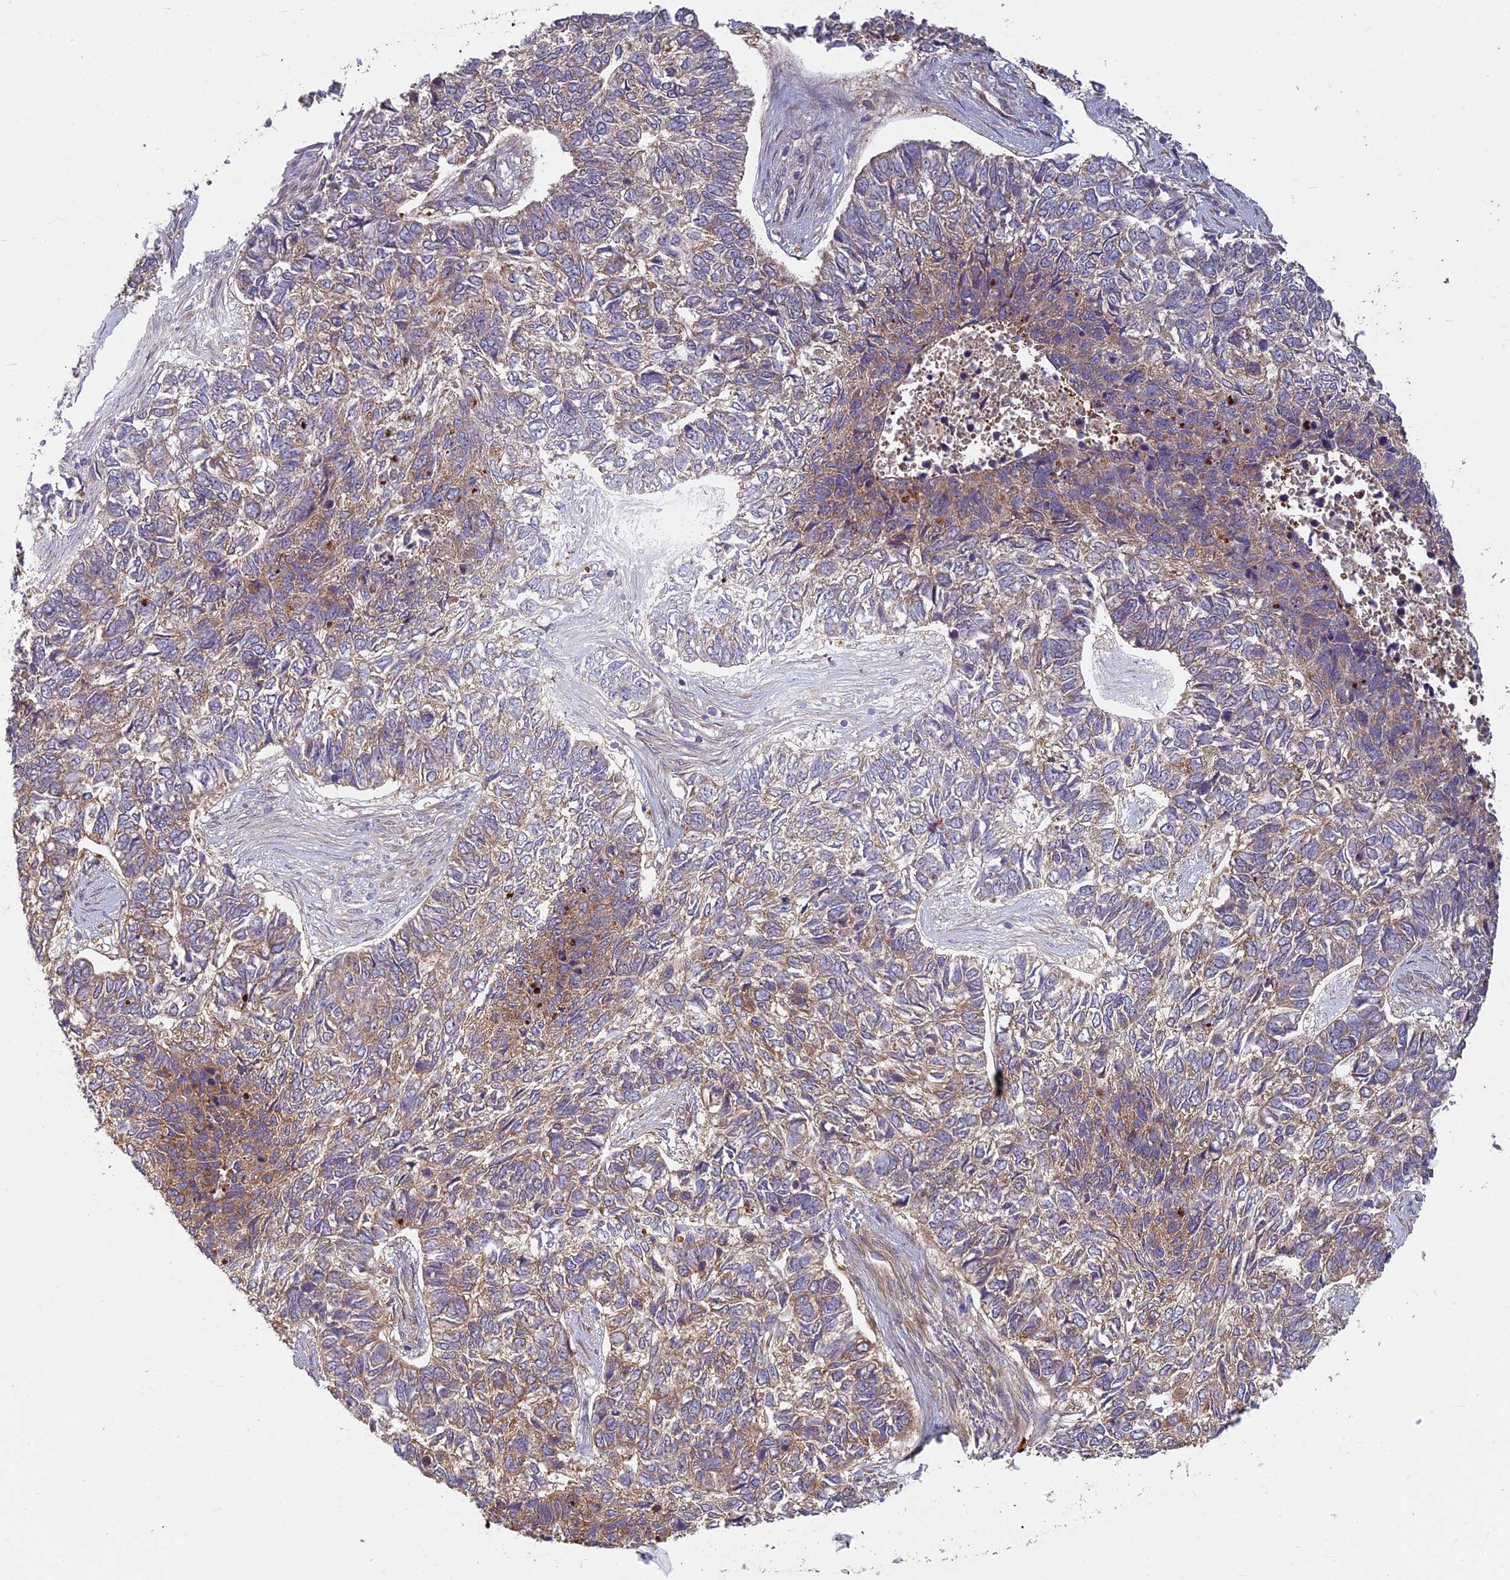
{"staining": {"intensity": "moderate", "quantity": "25%-75%", "location": "cytoplasmic/membranous"}, "tissue": "skin cancer", "cell_type": "Tumor cells", "image_type": "cancer", "snomed": [{"axis": "morphology", "description": "Basal cell carcinoma"}, {"axis": "topography", "description": "Skin"}], "caption": "Basal cell carcinoma (skin) stained with a brown dye shows moderate cytoplasmic/membranous positive positivity in about 25%-75% of tumor cells.", "gene": "TCF25", "patient": {"sex": "female", "age": 65}}